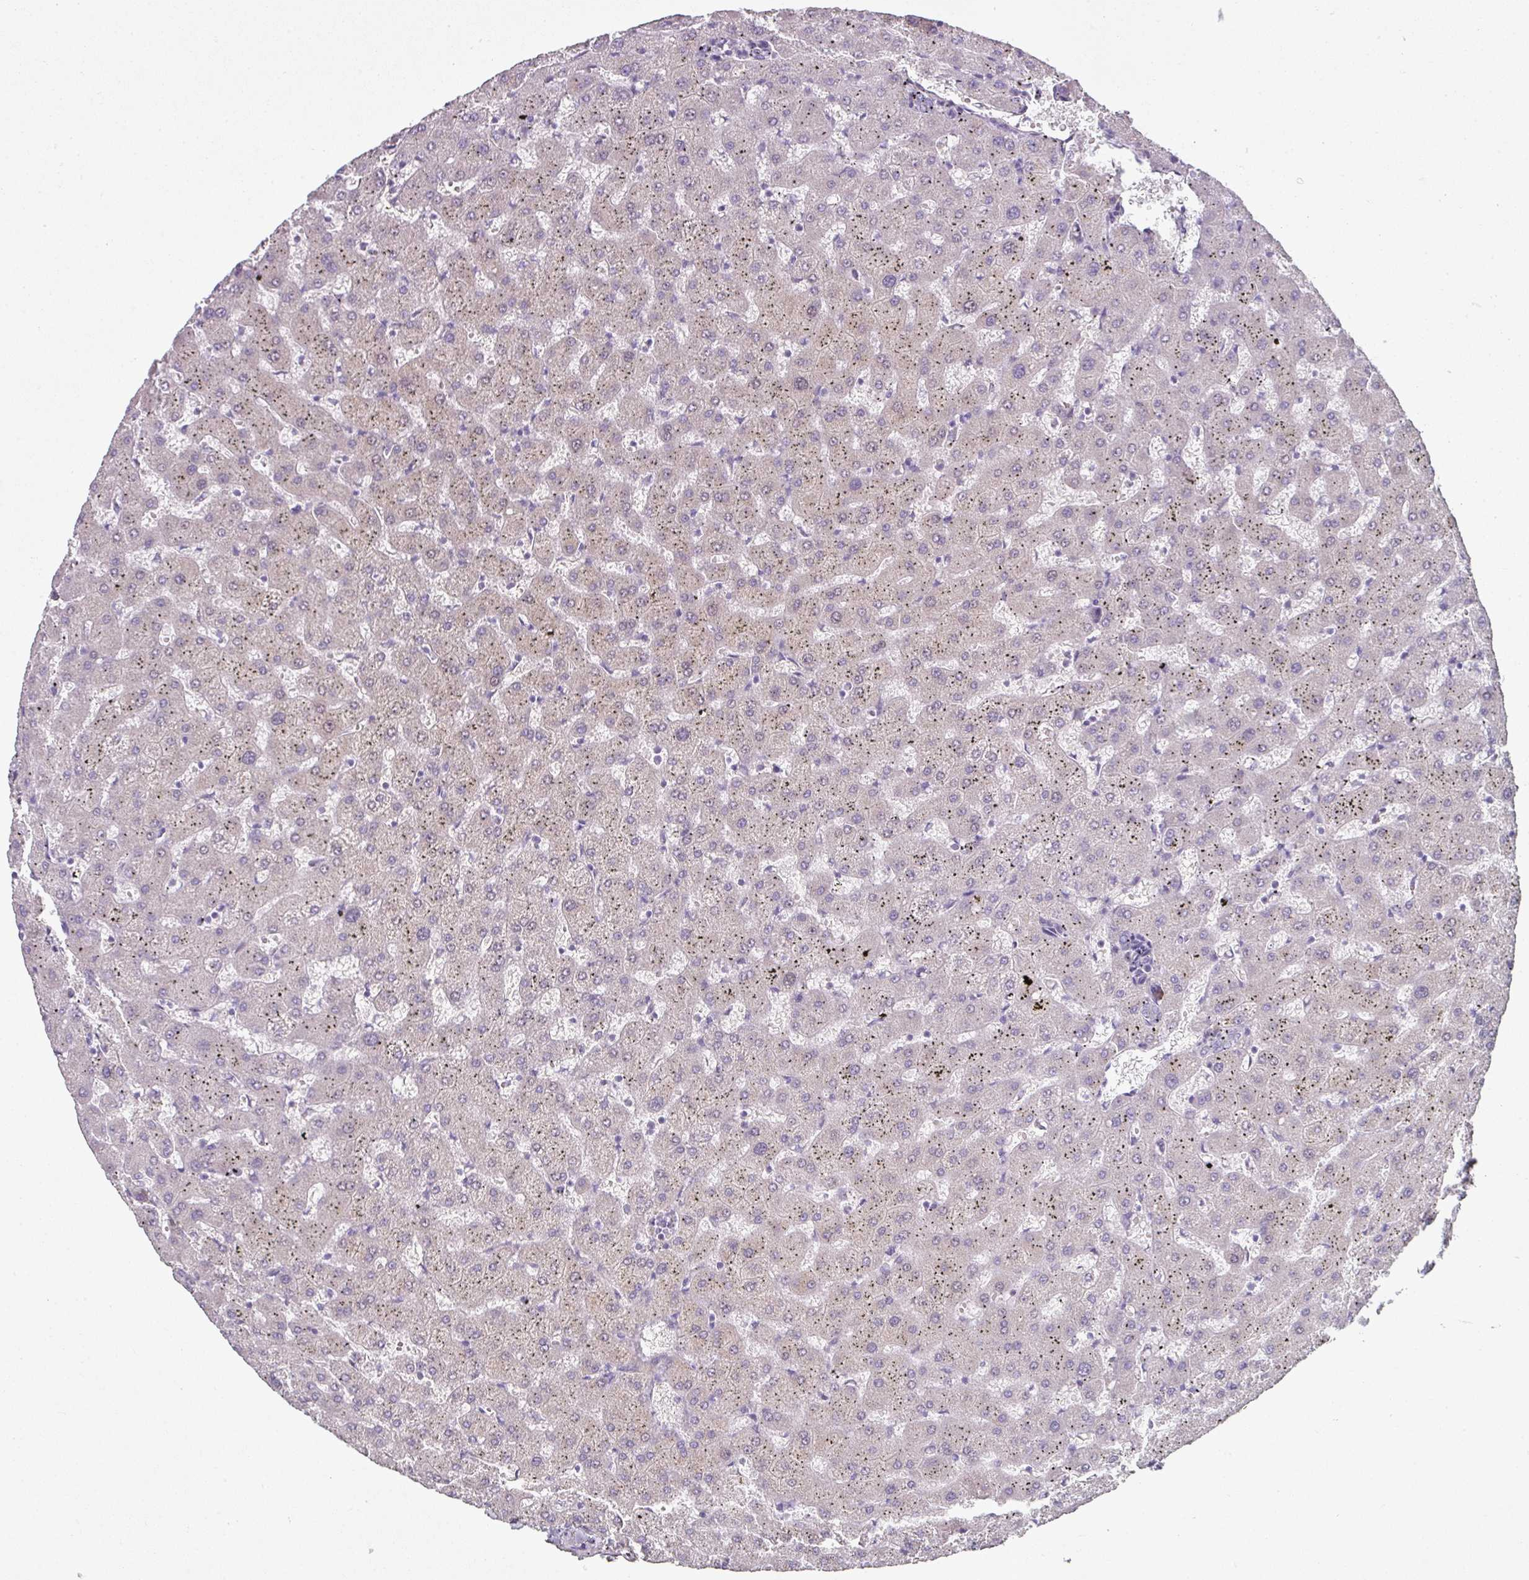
{"staining": {"intensity": "negative", "quantity": "none", "location": "none"}, "tissue": "liver", "cell_type": "Cholangiocytes", "image_type": "normal", "snomed": [{"axis": "morphology", "description": "Normal tissue, NOS"}, {"axis": "topography", "description": "Liver"}], "caption": "DAB immunohistochemical staining of normal liver displays no significant expression in cholangiocytes.", "gene": "FHAD1", "patient": {"sex": "female", "age": 63}}